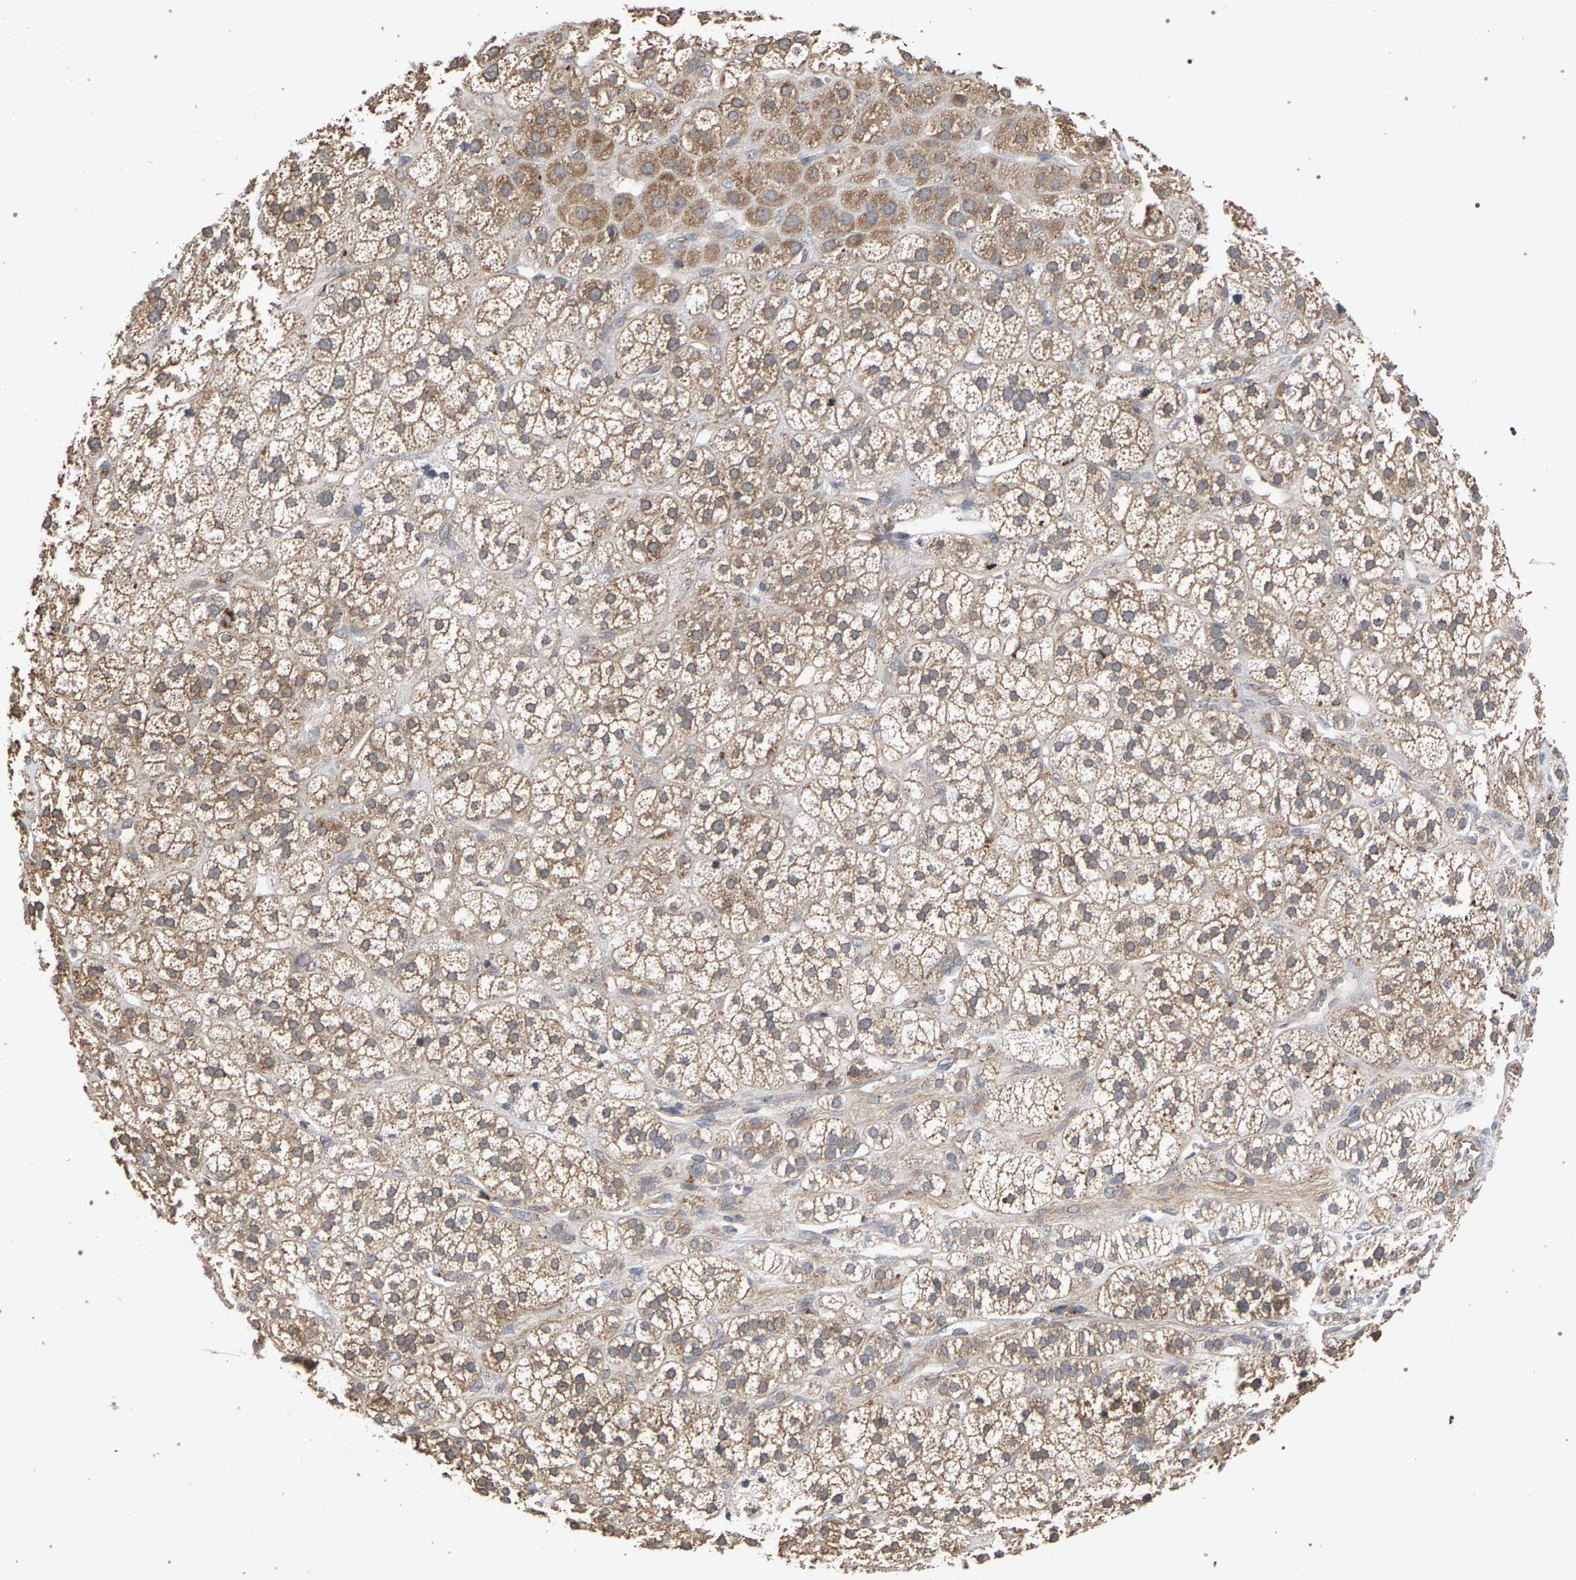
{"staining": {"intensity": "moderate", "quantity": ">75%", "location": "cytoplasmic/membranous"}, "tissue": "adrenal gland", "cell_type": "Glandular cells", "image_type": "normal", "snomed": [{"axis": "morphology", "description": "Normal tissue, NOS"}, {"axis": "topography", "description": "Adrenal gland"}], "caption": "An image of adrenal gland stained for a protein displays moderate cytoplasmic/membranous brown staining in glandular cells.", "gene": "SLC4A4", "patient": {"sex": "male", "age": 56}}